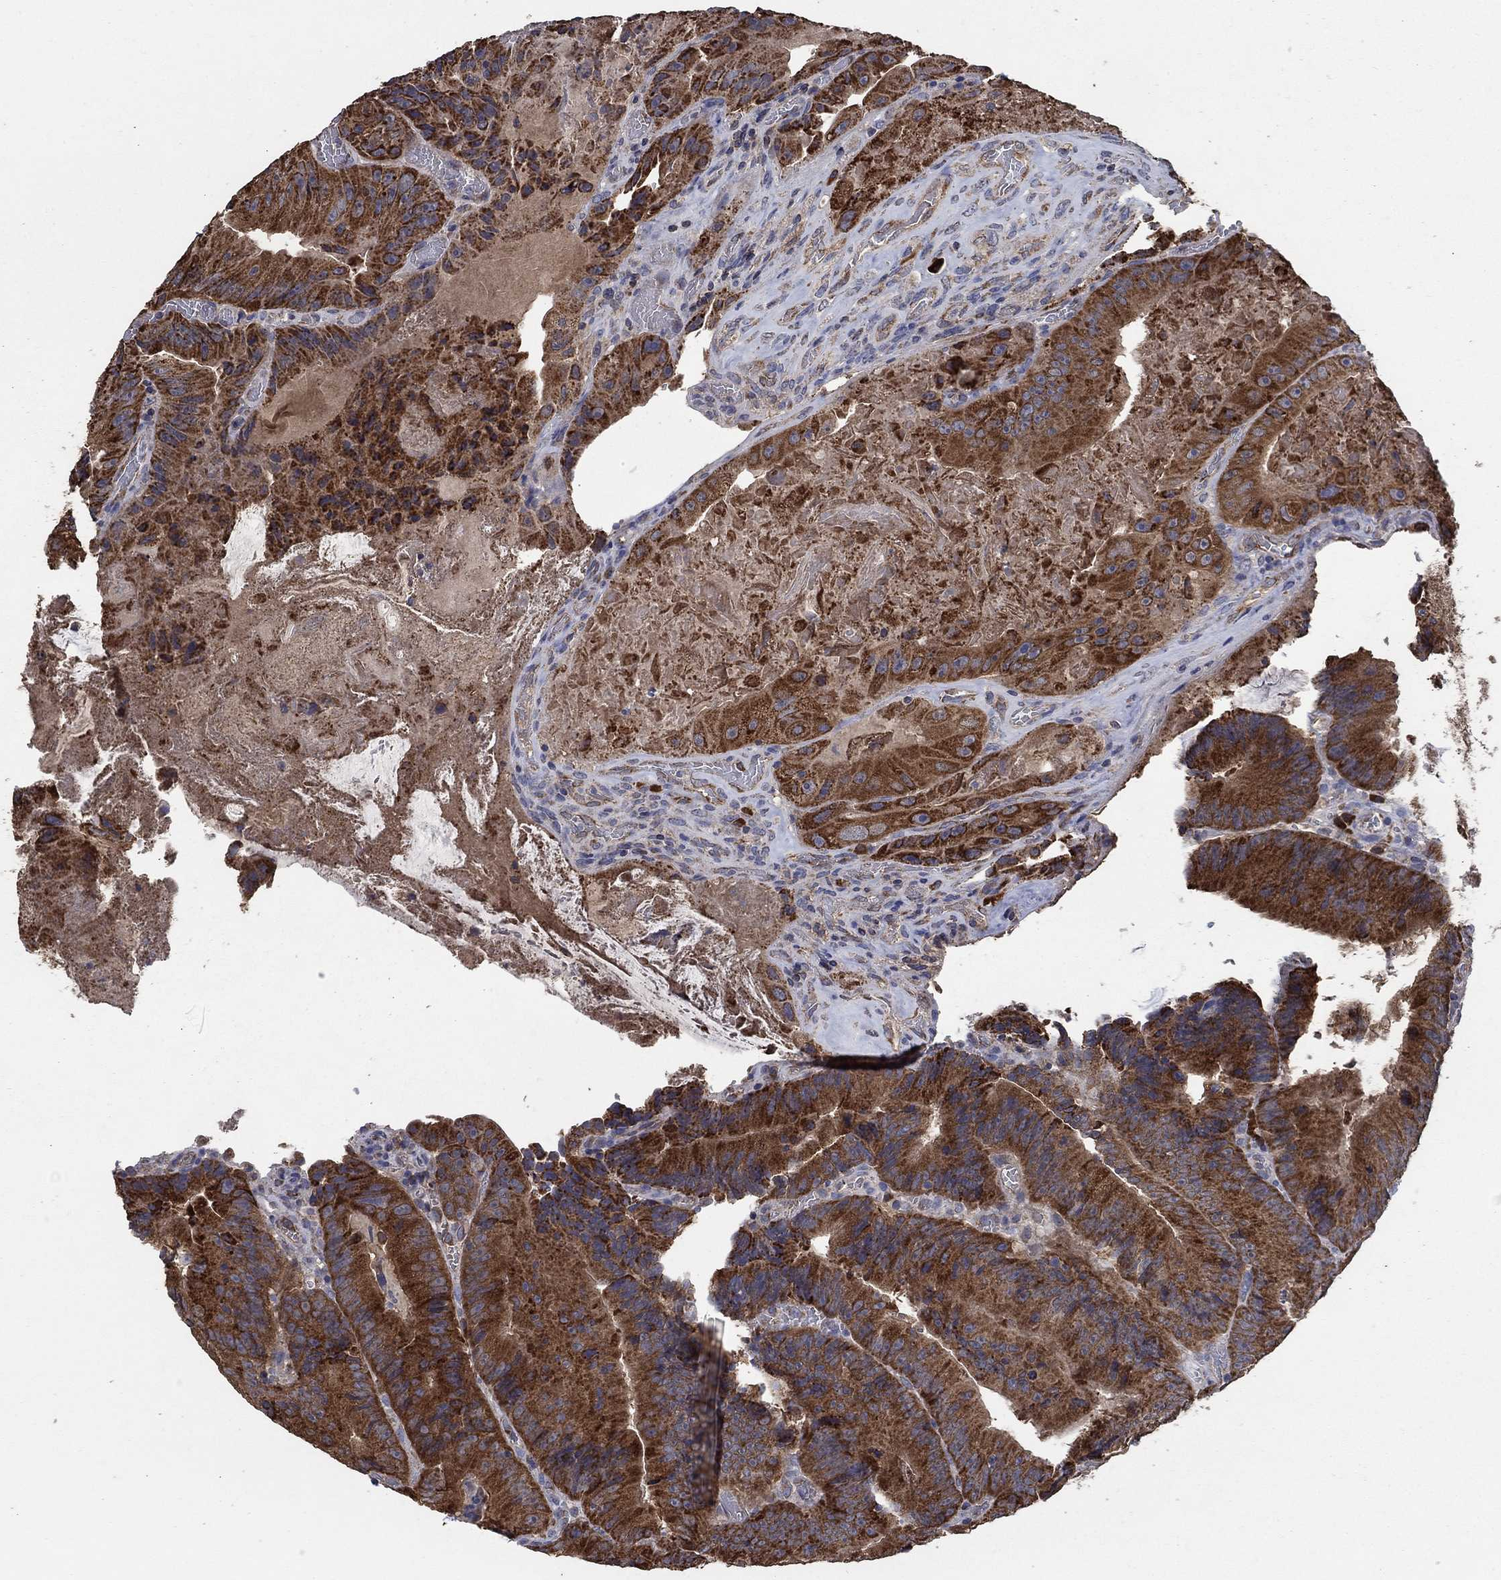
{"staining": {"intensity": "strong", "quantity": ">75%", "location": "cytoplasmic/membranous"}, "tissue": "colorectal cancer", "cell_type": "Tumor cells", "image_type": "cancer", "snomed": [{"axis": "morphology", "description": "Adenocarcinoma, NOS"}, {"axis": "topography", "description": "Colon"}], "caption": "Human adenocarcinoma (colorectal) stained with a brown dye shows strong cytoplasmic/membranous positive positivity in about >75% of tumor cells.", "gene": "HID1", "patient": {"sex": "female", "age": 86}}